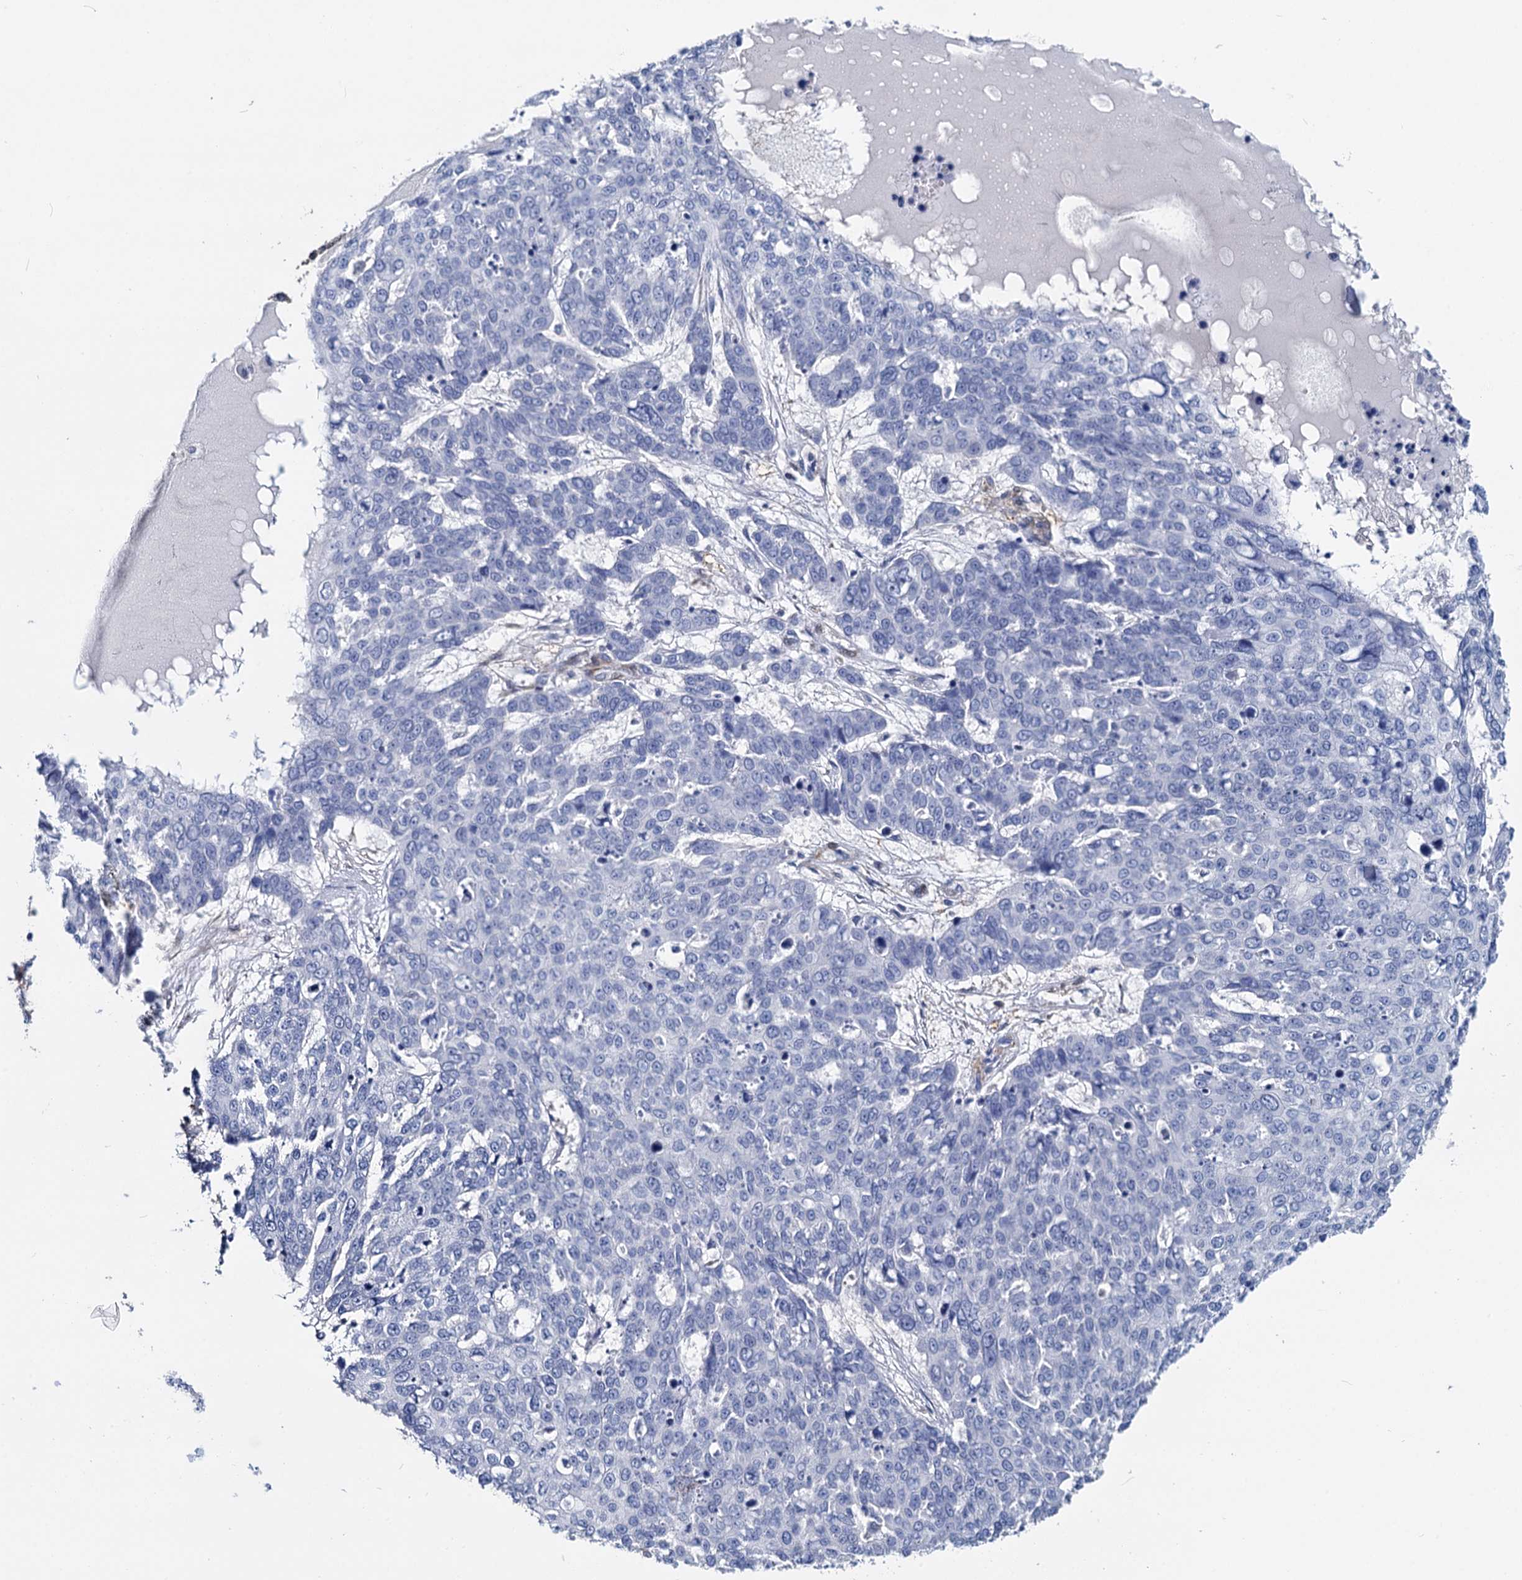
{"staining": {"intensity": "negative", "quantity": "none", "location": "none"}, "tissue": "skin cancer", "cell_type": "Tumor cells", "image_type": "cancer", "snomed": [{"axis": "morphology", "description": "Squamous cell carcinoma, NOS"}, {"axis": "topography", "description": "Skin"}], "caption": "A histopathology image of human skin cancer (squamous cell carcinoma) is negative for staining in tumor cells.", "gene": "GSTM3", "patient": {"sex": "male", "age": 71}}